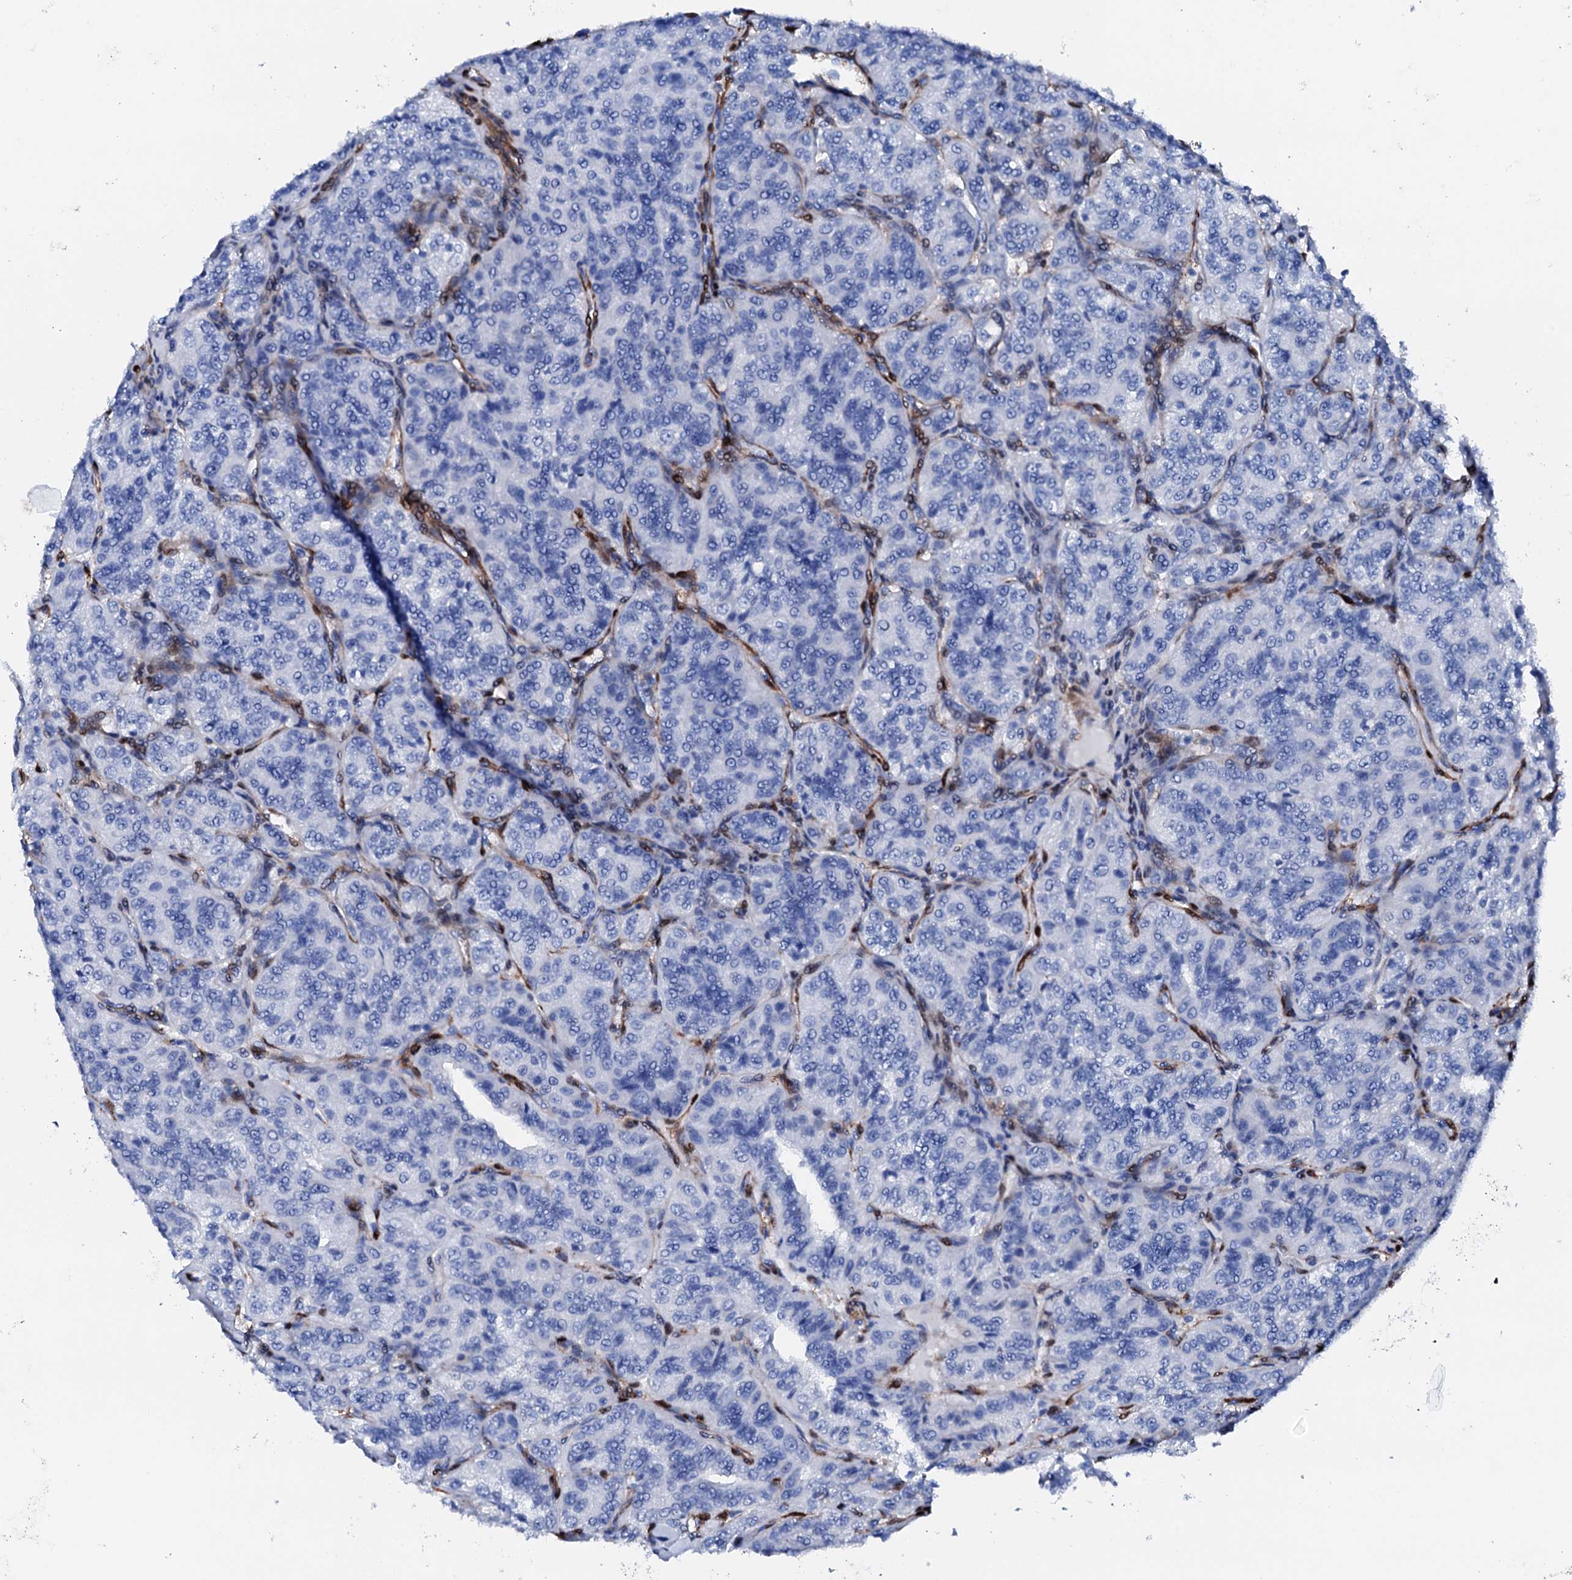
{"staining": {"intensity": "negative", "quantity": "none", "location": "none"}, "tissue": "renal cancer", "cell_type": "Tumor cells", "image_type": "cancer", "snomed": [{"axis": "morphology", "description": "Adenocarcinoma, NOS"}, {"axis": "topography", "description": "Kidney"}], "caption": "This is a histopathology image of immunohistochemistry staining of adenocarcinoma (renal), which shows no staining in tumor cells.", "gene": "NRIP2", "patient": {"sex": "female", "age": 63}}